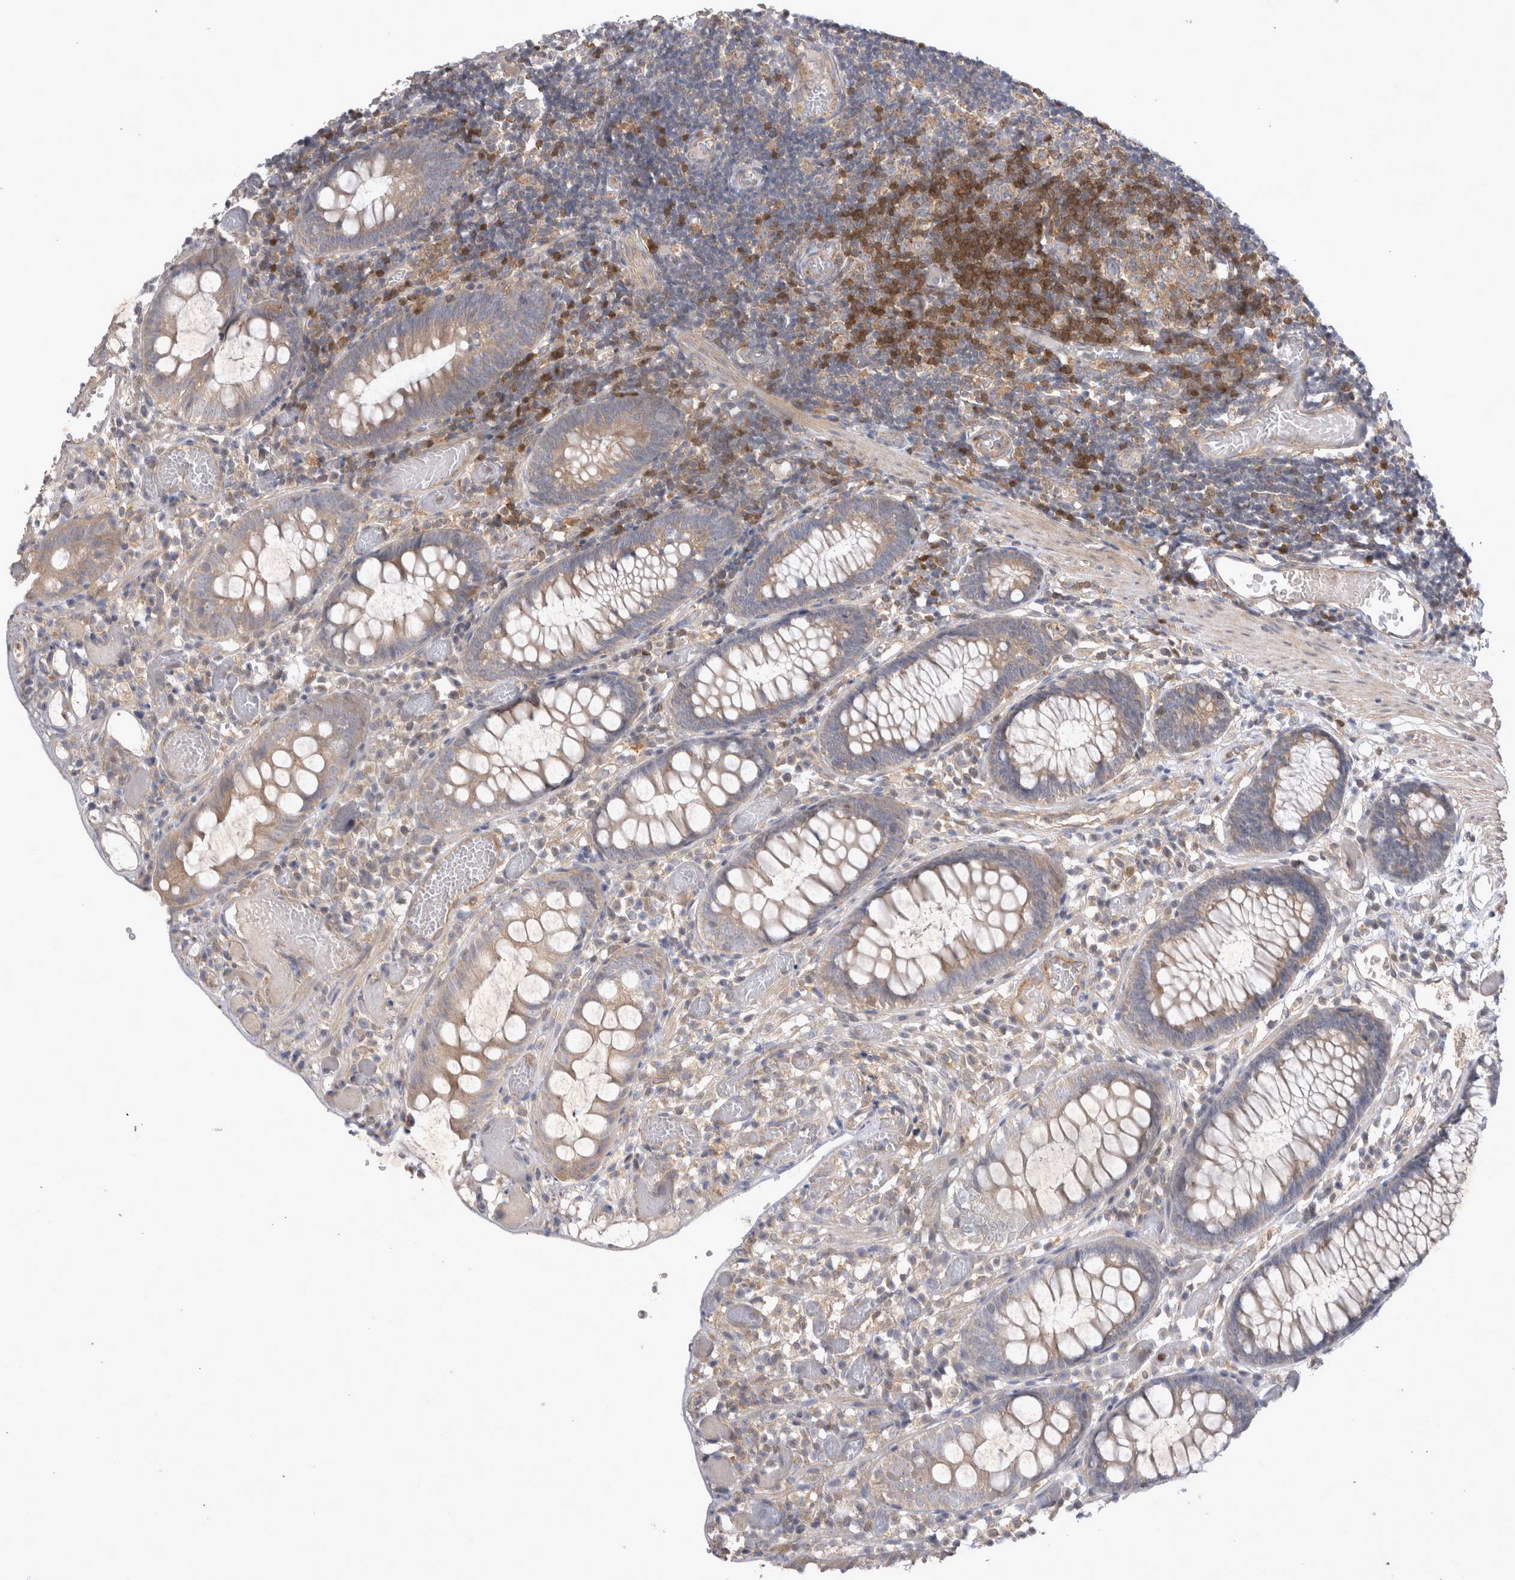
{"staining": {"intensity": "weak", "quantity": ">75%", "location": "cytoplasmic/membranous"}, "tissue": "colon", "cell_type": "Endothelial cells", "image_type": "normal", "snomed": [{"axis": "morphology", "description": "Normal tissue, NOS"}, {"axis": "topography", "description": "Colon"}], "caption": "Immunohistochemical staining of benign human colon exhibits low levels of weak cytoplasmic/membranous staining in about >75% of endothelial cells. (DAB (3,3'-diaminobenzidine) IHC, brown staining for protein, blue staining for nuclei).", "gene": "SRD5A3", "patient": {"sex": "male", "age": 14}}